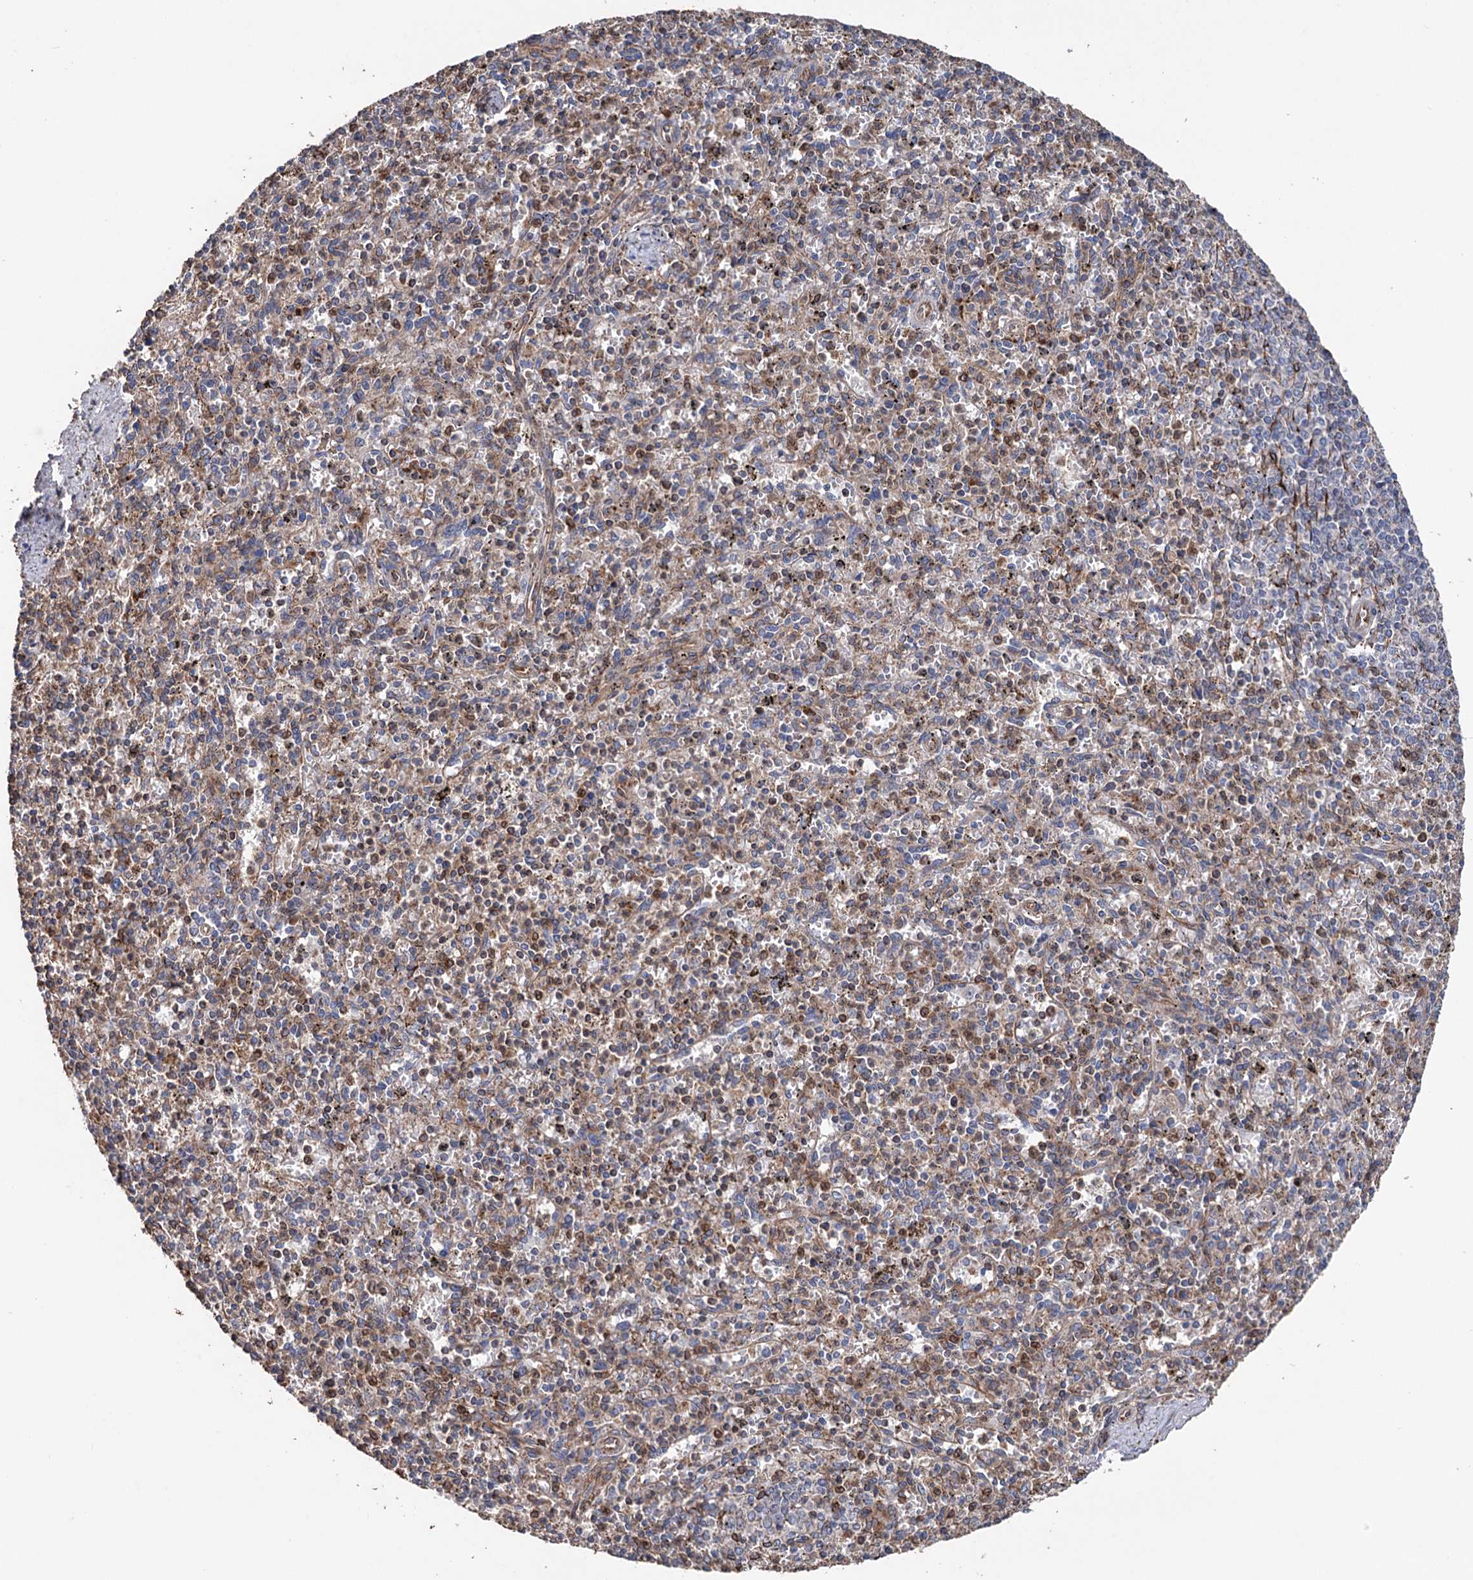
{"staining": {"intensity": "moderate", "quantity": "25%-75%", "location": "cytoplasmic/membranous"}, "tissue": "spleen", "cell_type": "Cells in red pulp", "image_type": "normal", "snomed": [{"axis": "morphology", "description": "Normal tissue, NOS"}, {"axis": "topography", "description": "Spleen"}], "caption": "A medium amount of moderate cytoplasmic/membranous positivity is present in approximately 25%-75% of cells in red pulp in unremarkable spleen.", "gene": "STING1", "patient": {"sex": "male", "age": 72}}